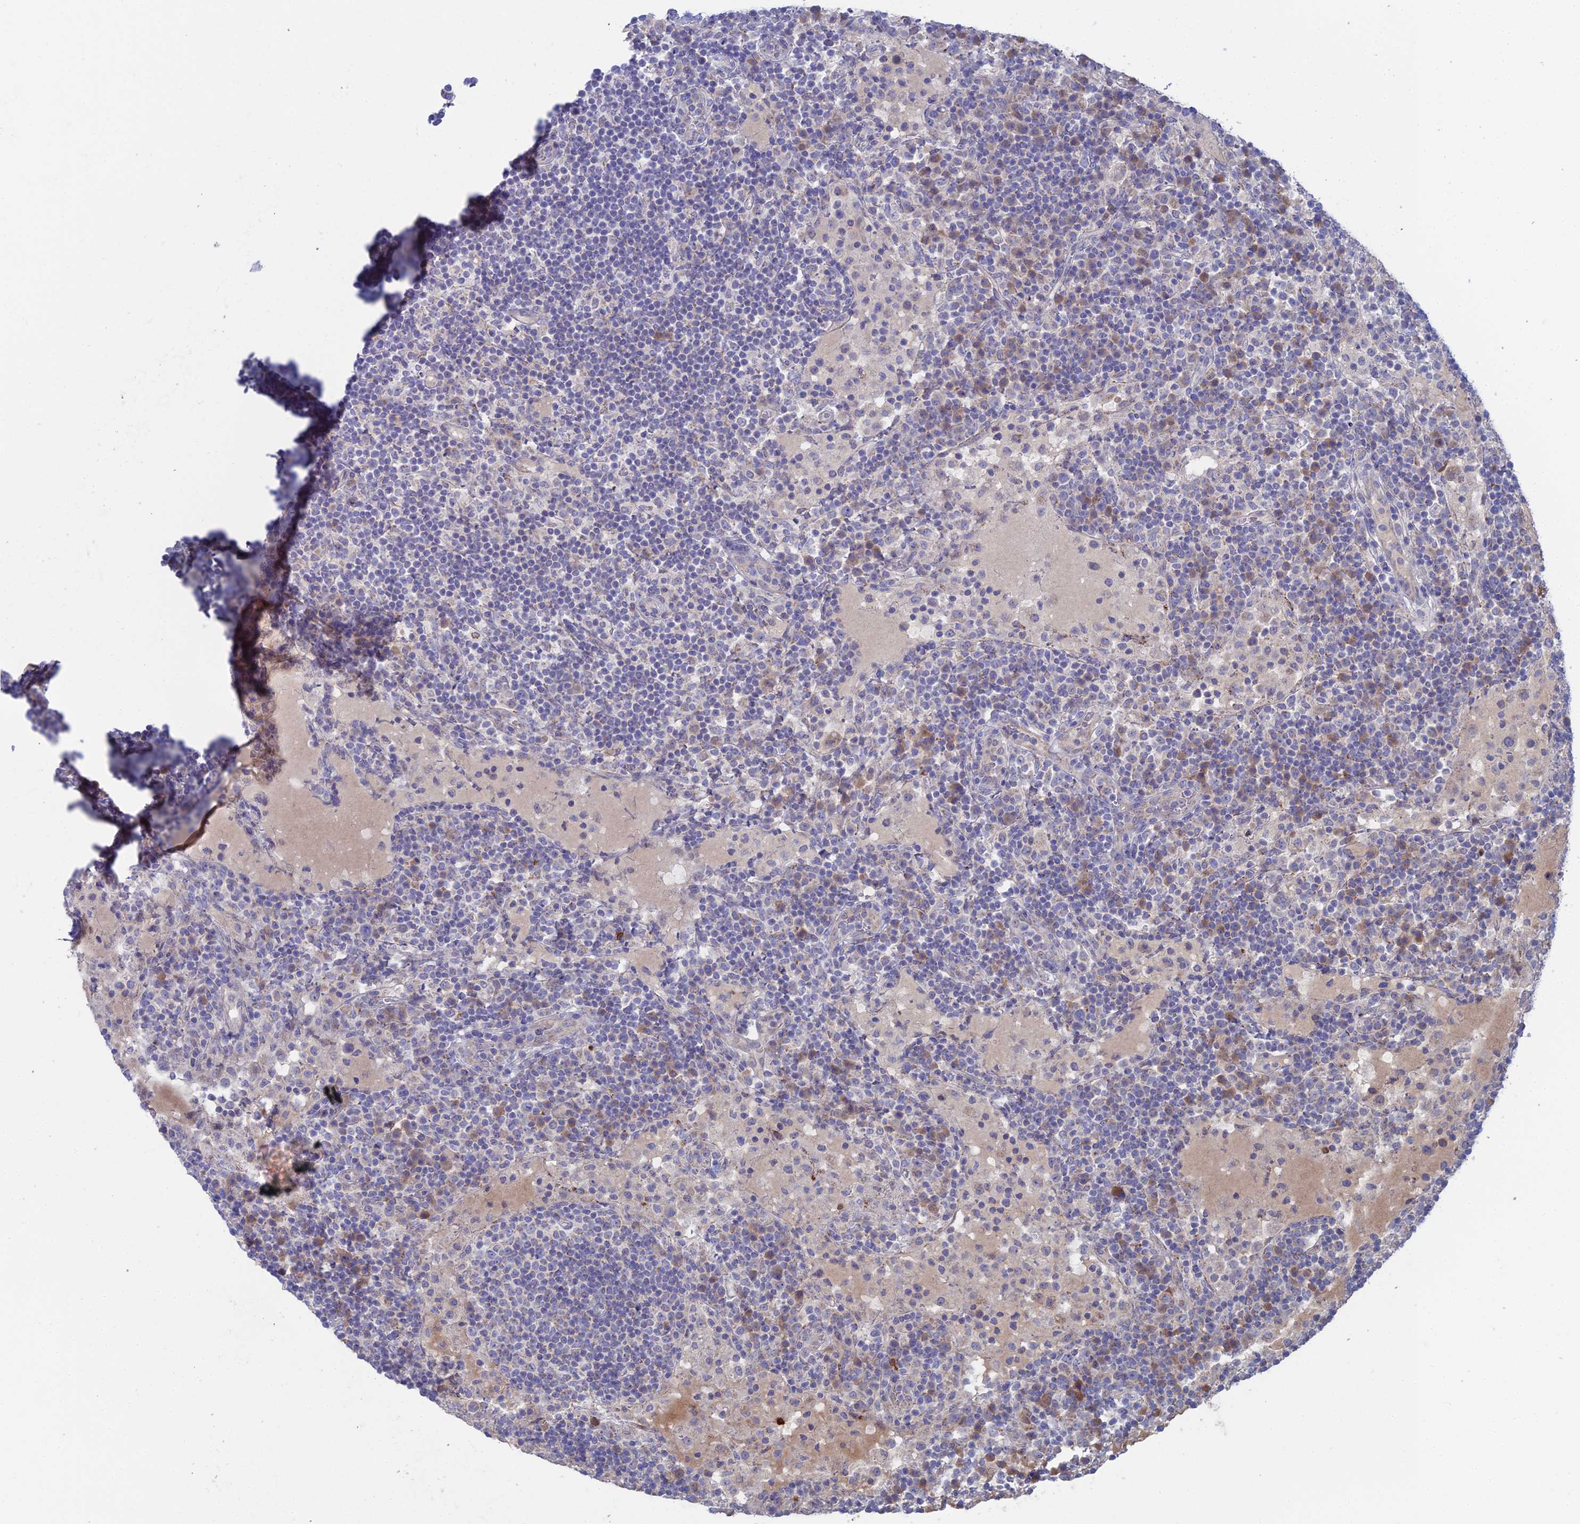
{"staining": {"intensity": "moderate", "quantity": "<25%", "location": "cytoplasmic/membranous"}, "tissue": "lymph node", "cell_type": "Non-germinal center cells", "image_type": "normal", "snomed": [{"axis": "morphology", "description": "Normal tissue, NOS"}, {"axis": "topography", "description": "Lymph node"}], "caption": "Immunohistochemistry (DAB) staining of normal human lymph node demonstrates moderate cytoplasmic/membranous protein staining in approximately <25% of non-germinal center cells. (DAB (3,3'-diaminobenzidine) IHC with brightfield microscopy, high magnification).", "gene": "ARL16", "patient": {"sex": "female", "age": 53}}